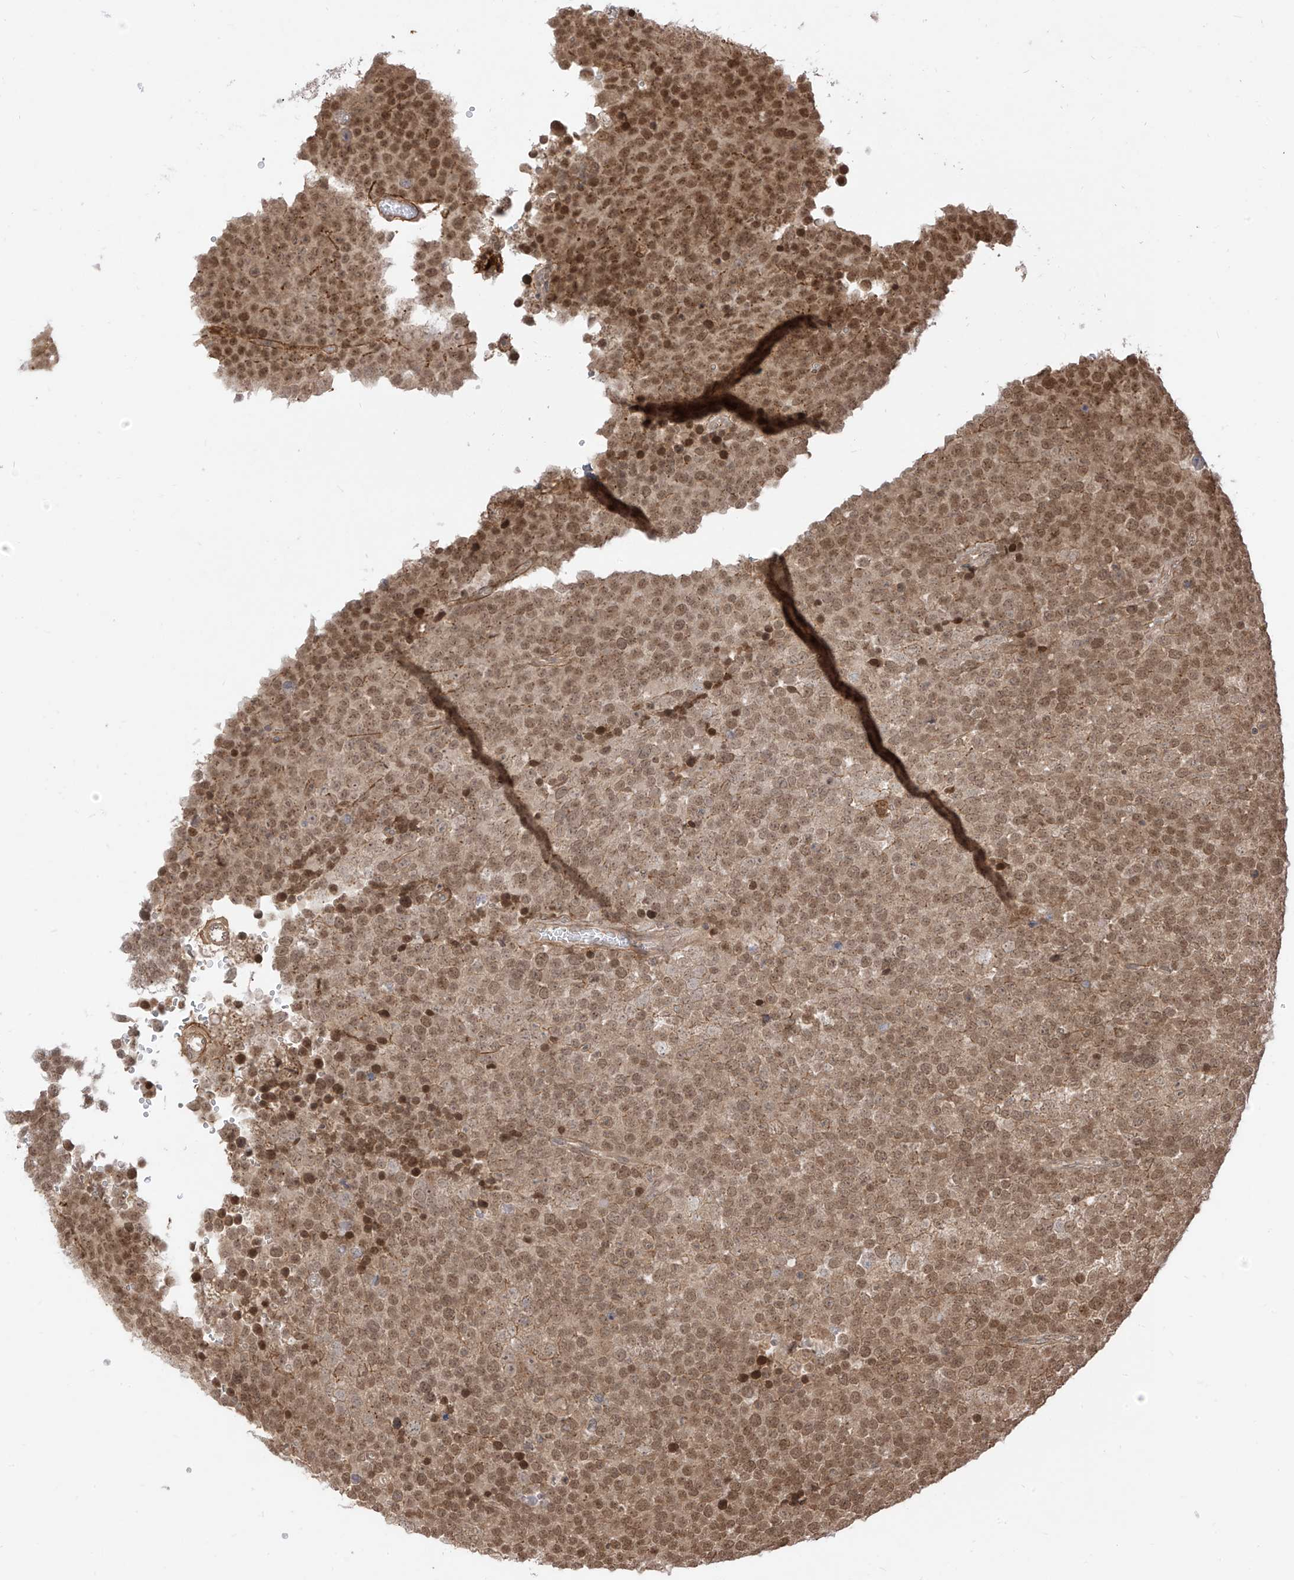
{"staining": {"intensity": "weak", "quantity": ">75%", "location": "cytoplasmic/membranous,nuclear"}, "tissue": "testis cancer", "cell_type": "Tumor cells", "image_type": "cancer", "snomed": [{"axis": "morphology", "description": "Seminoma, NOS"}, {"axis": "topography", "description": "Testis"}], "caption": "IHC staining of testis cancer (seminoma), which demonstrates low levels of weak cytoplasmic/membranous and nuclear staining in about >75% of tumor cells indicating weak cytoplasmic/membranous and nuclear protein staining. The staining was performed using DAB (brown) for protein detection and nuclei were counterstained in hematoxylin (blue).", "gene": "LCOR", "patient": {"sex": "male", "age": 71}}